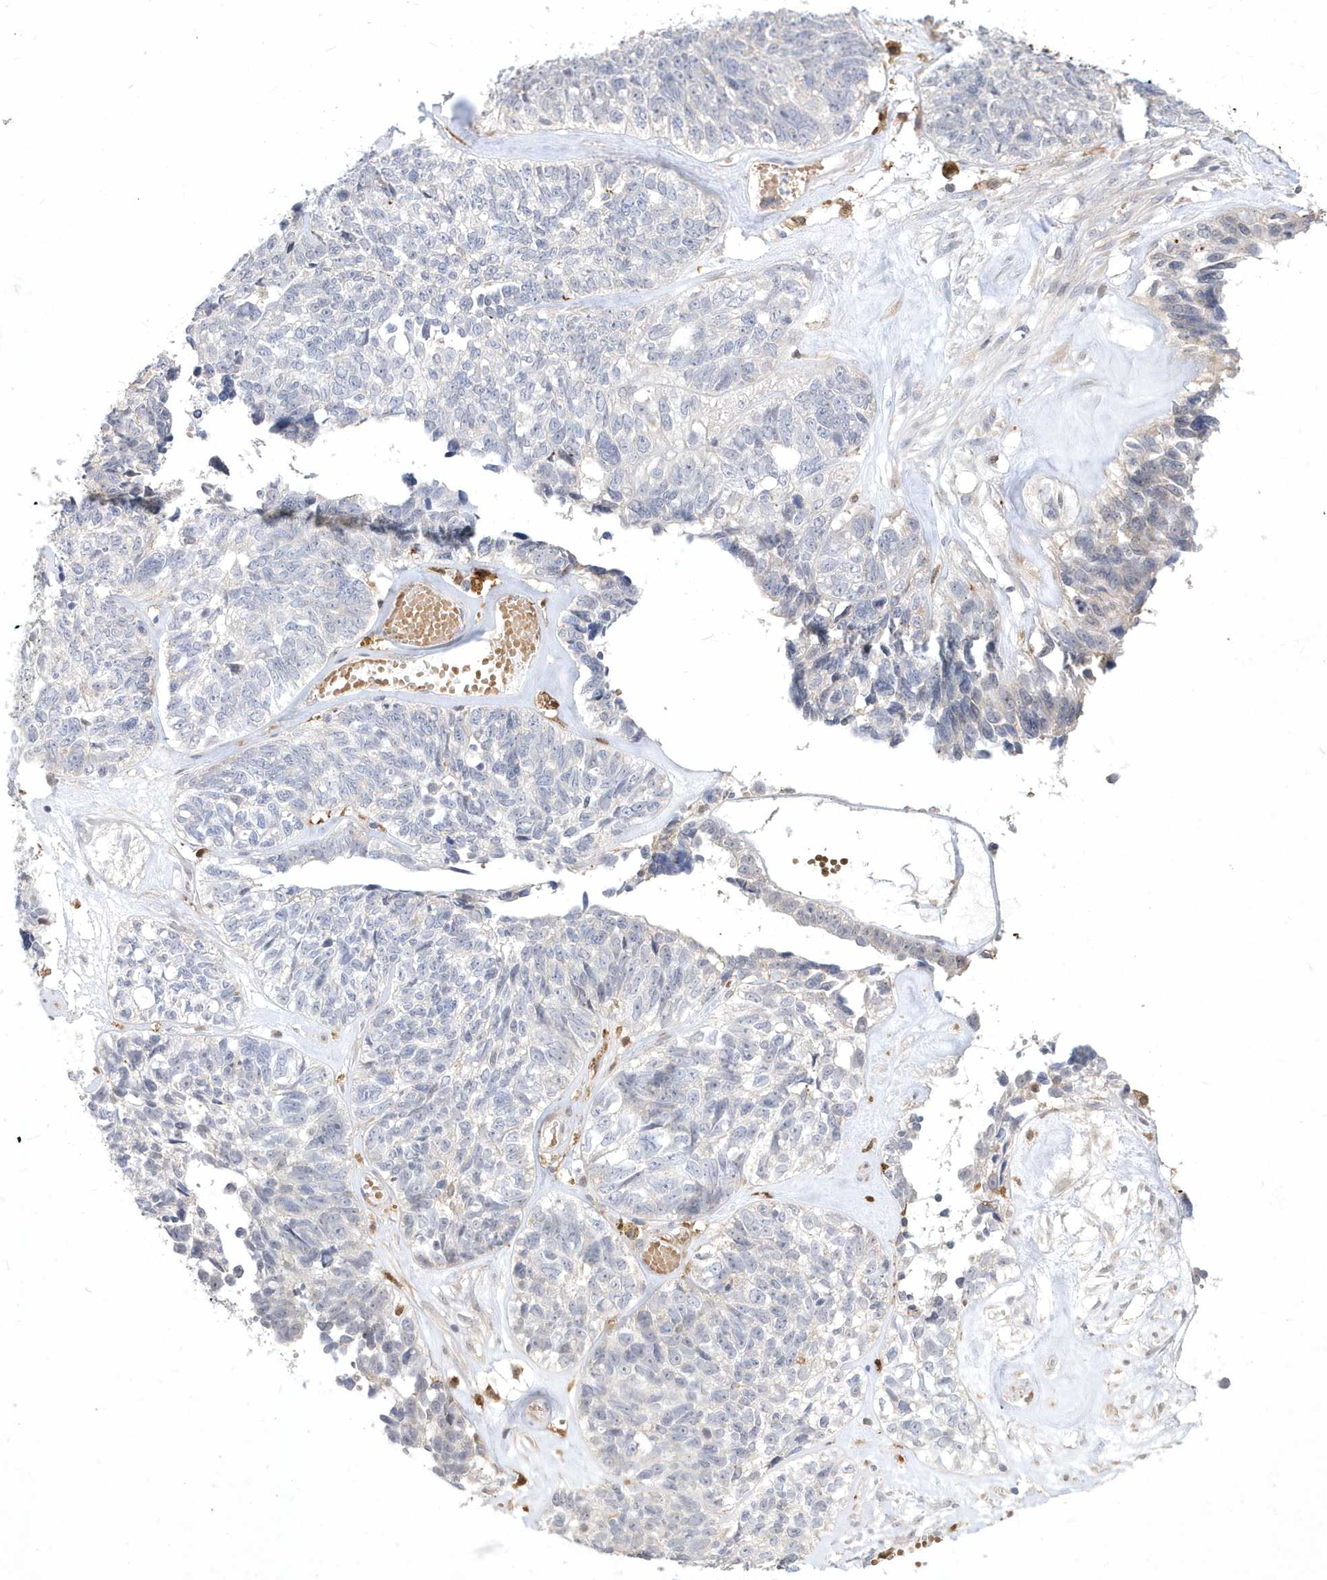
{"staining": {"intensity": "negative", "quantity": "none", "location": "none"}, "tissue": "ovarian cancer", "cell_type": "Tumor cells", "image_type": "cancer", "snomed": [{"axis": "morphology", "description": "Cystadenocarcinoma, serous, NOS"}, {"axis": "topography", "description": "Ovary"}], "caption": "DAB immunohistochemical staining of human serous cystadenocarcinoma (ovarian) shows no significant positivity in tumor cells.", "gene": "TSPEAR", "patient": {"sex": "female", "age": 79}}